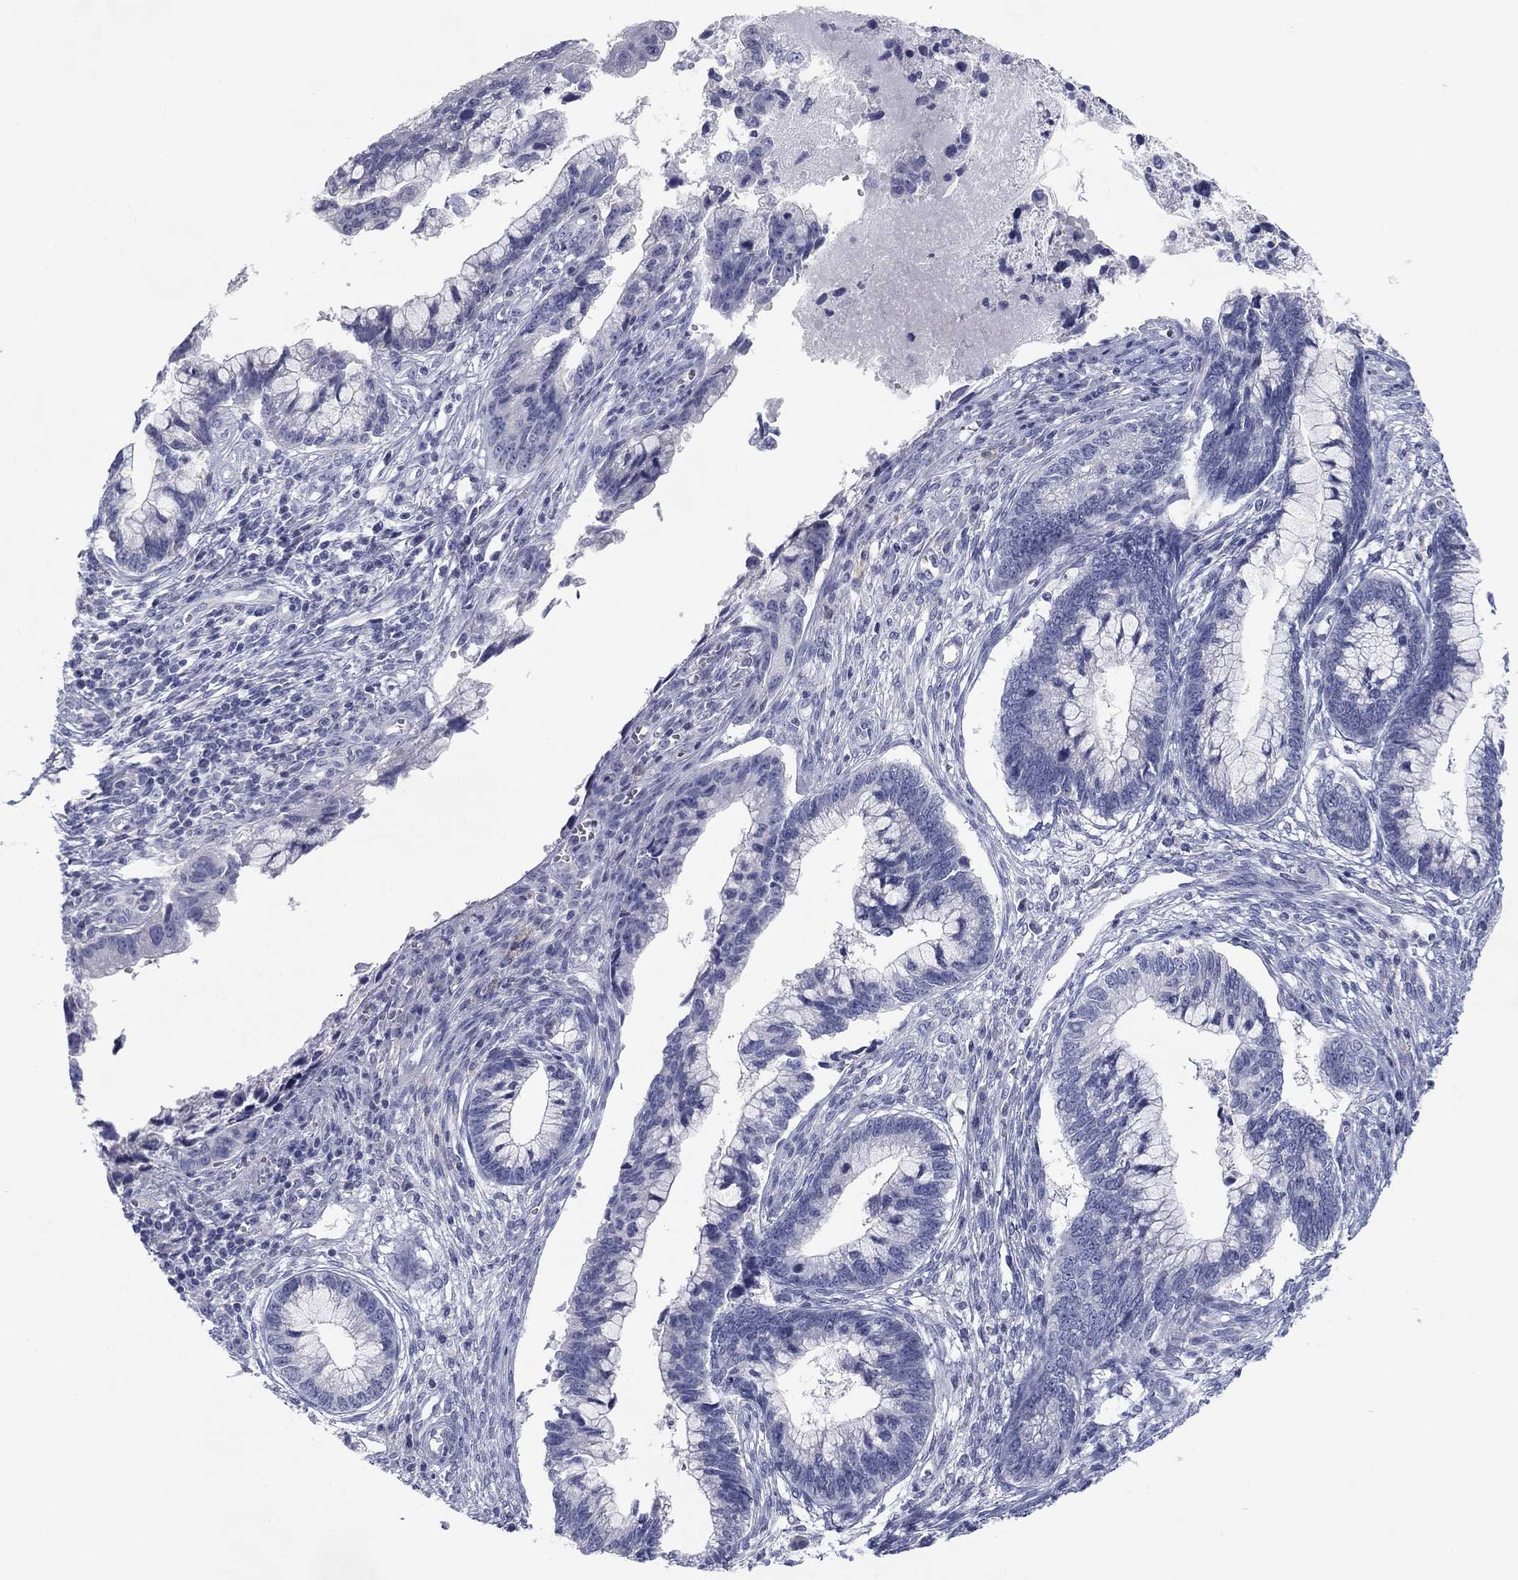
{"staining": {"intensity": "negative", "quantity": "none", "location": "none"}, "tissue": "cervical cancer", "cell_type": "Tumor cells", "image_type": "cancer", "snomed": [{"axis": "morphology", "description": "Adenocarcinoma, NOS"}, {"axis": "topography", "description": "Cervix"}], "caption": "Immunohistochemical staining of human cervical cancer shows no significant staining in tumor cells.", "gene": "CALB1", "patient": {"sex": "female", "age": 44}}